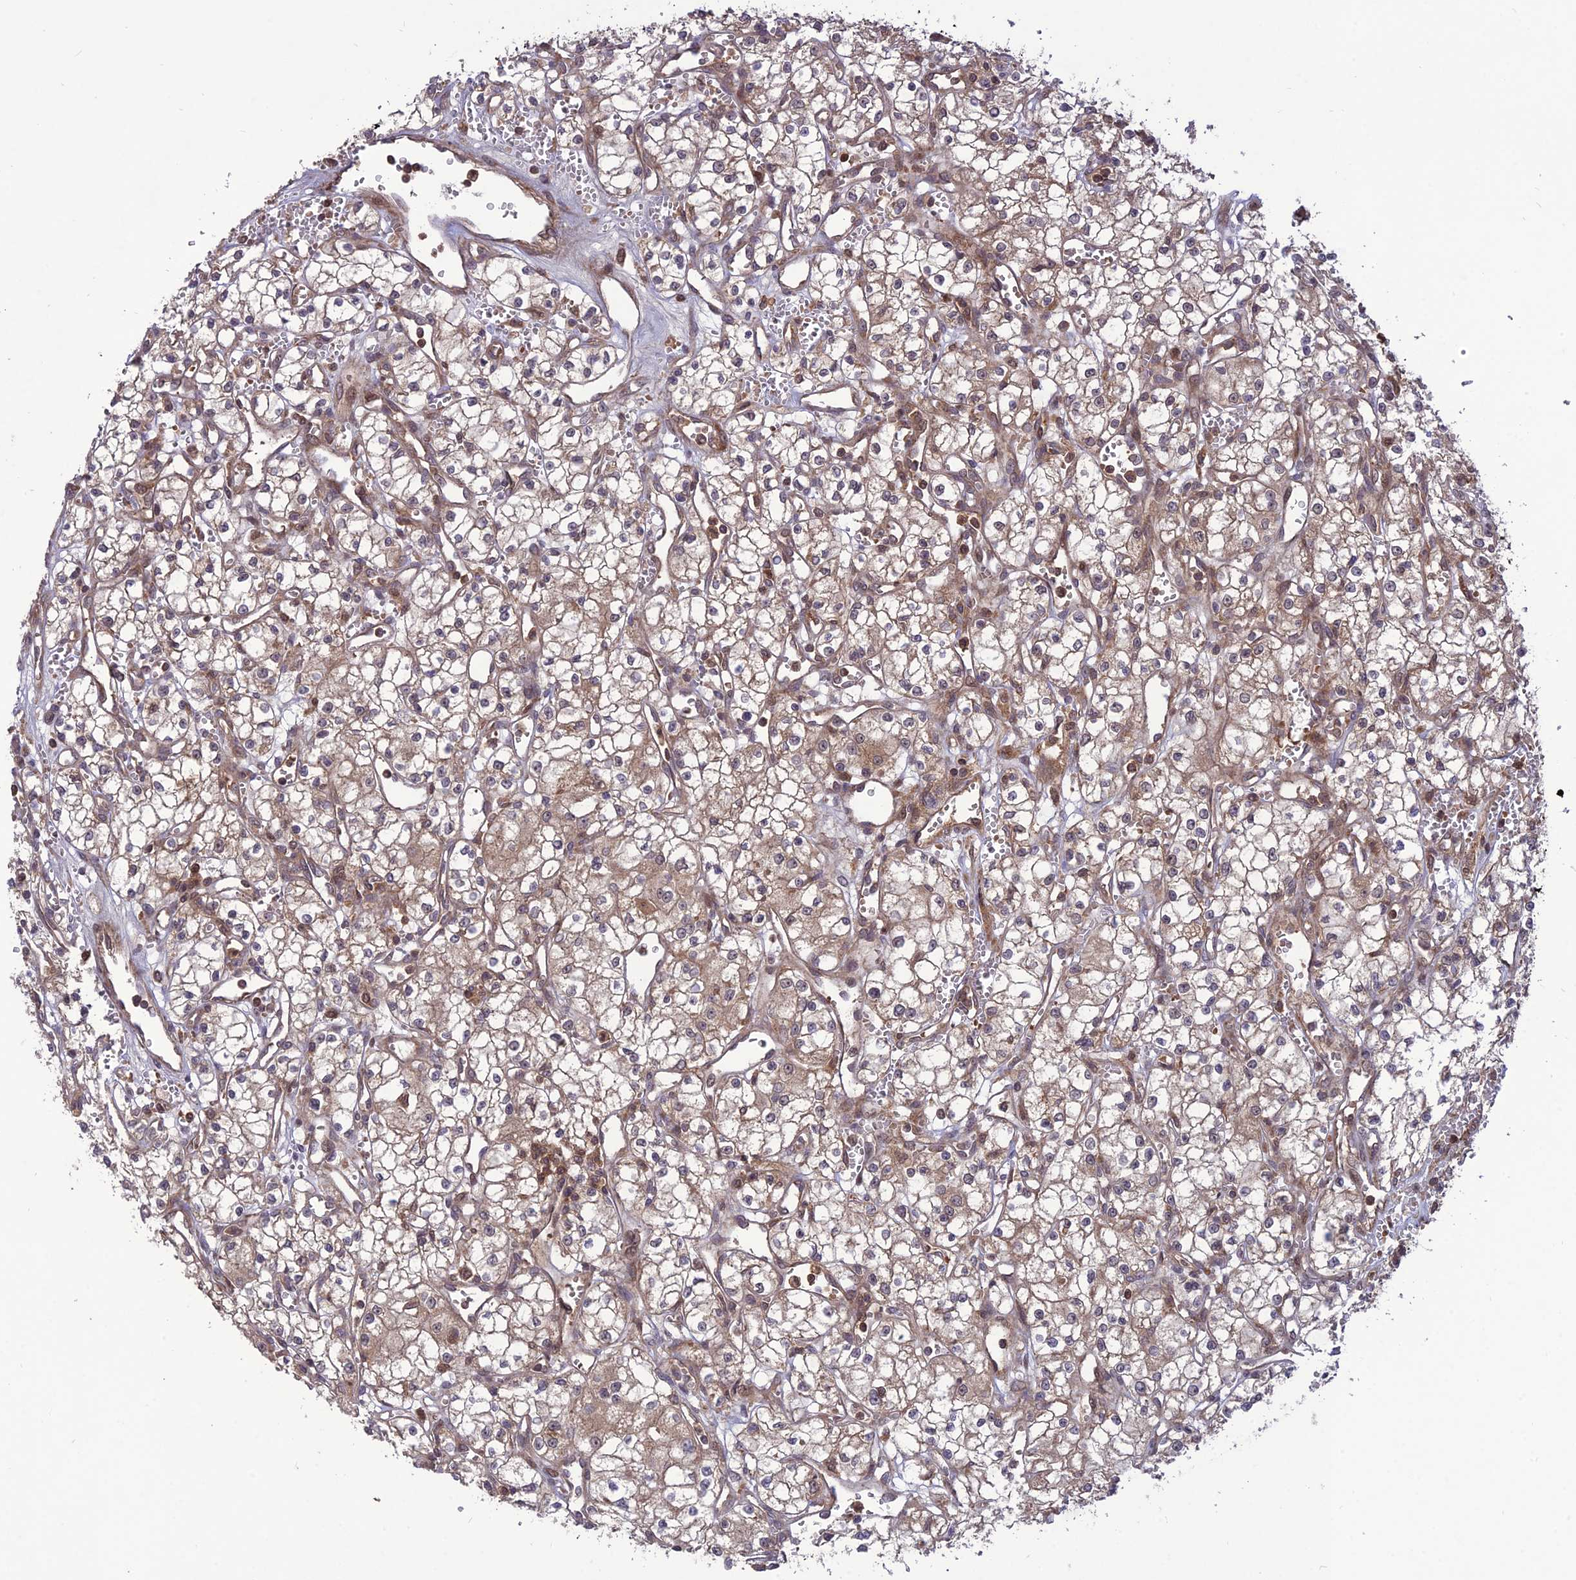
{"staining": {"intensity": "weak", "quantity": "25%-75%", "location": "cytoplasmic/membranous"}, "tissue": "renal cancer", "cell_type": "Tumor cells", "image_type": "cancer", "snomed": [{"axis": "morphology", "description": "Adenocarcinoma, NOS"}, {"axis": "topography", "description": "Kidney"}], "caption": "Human renal cancer stained with a brown dye shows weak cytoplasmic/membranous positive staining in approximately 25%-75% of tumor cells.", "gene": "NDUFC1", "patient": {"sex": "male", "age": 59}}